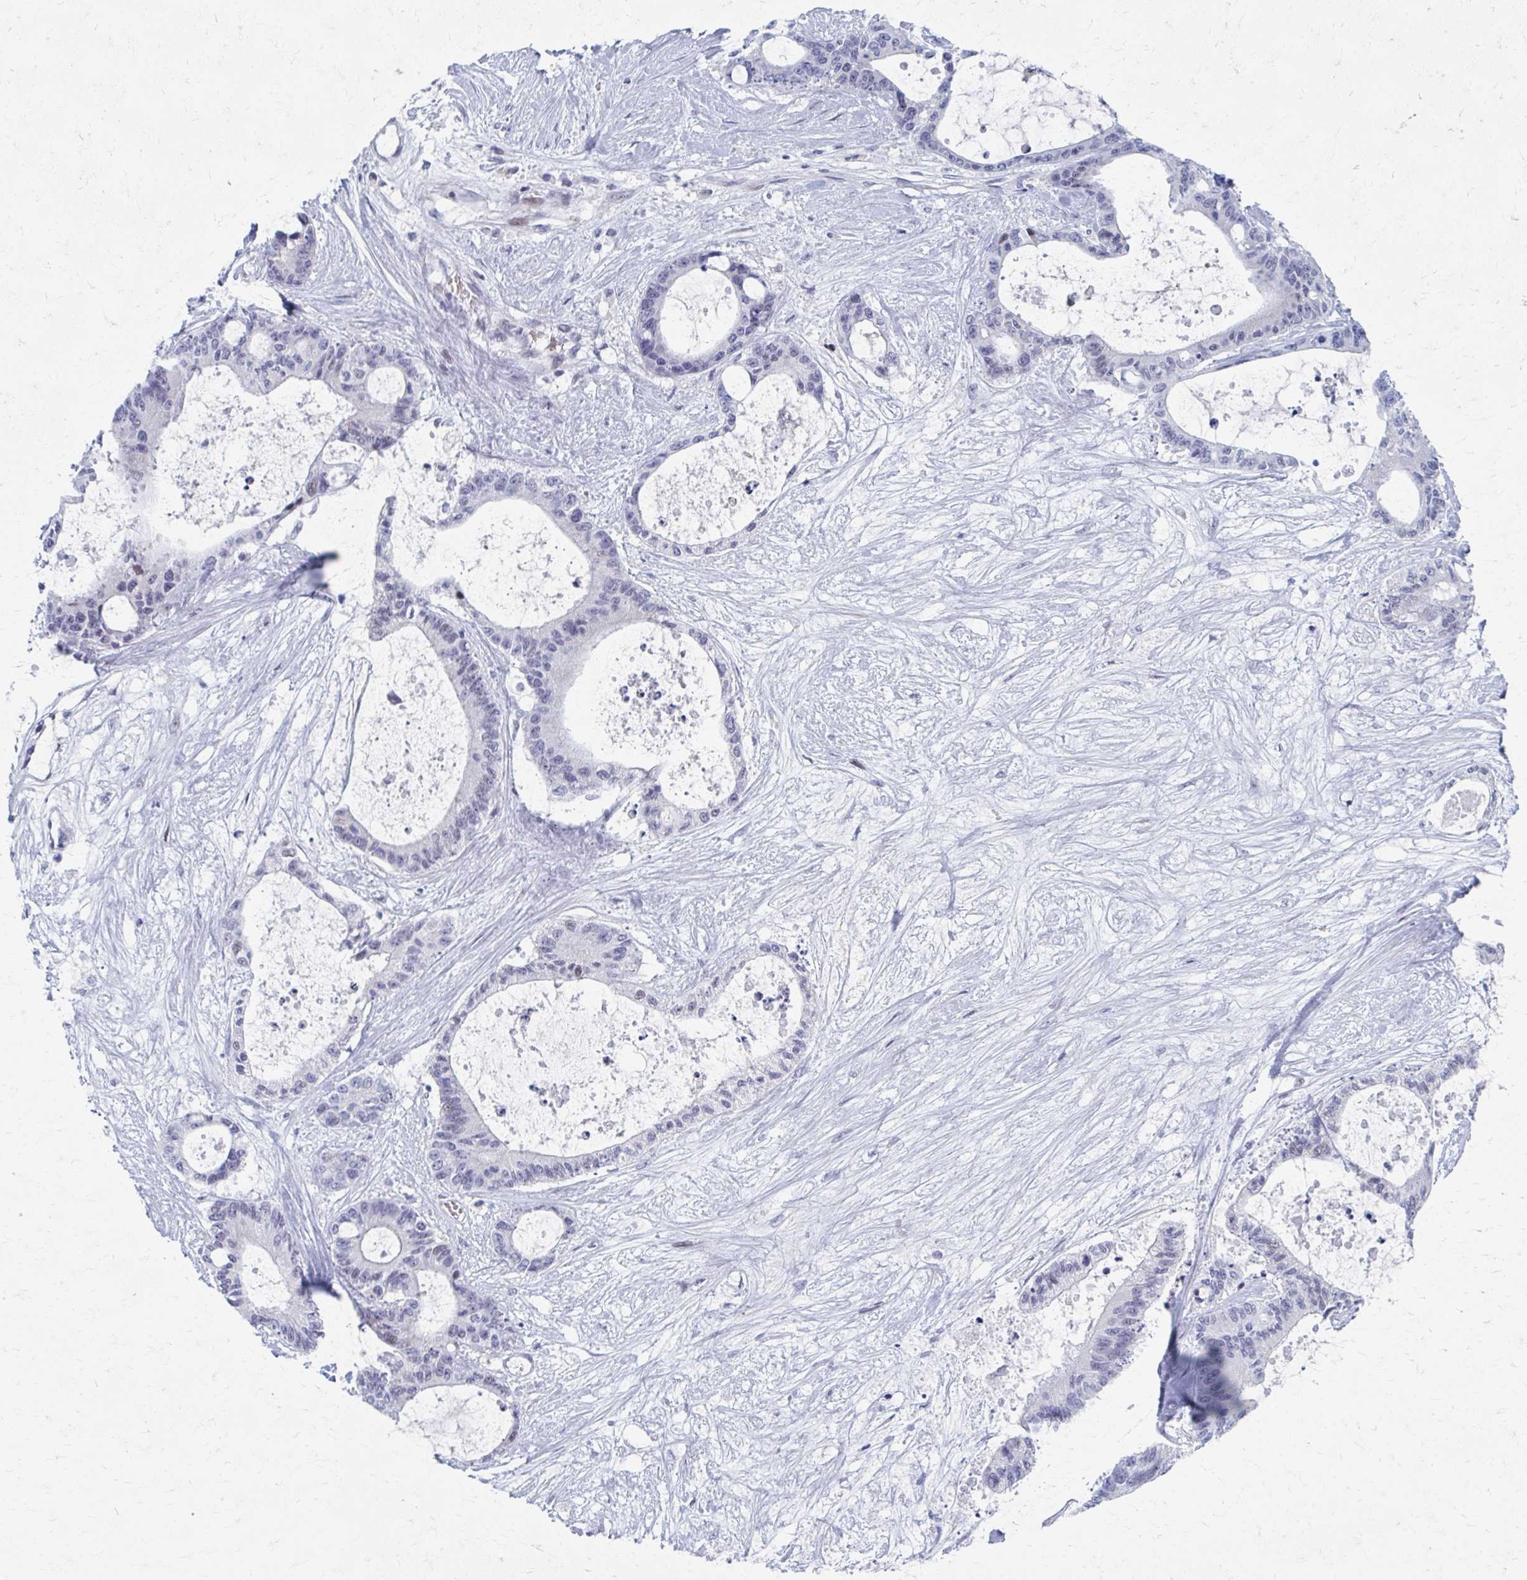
{"staining": {"intensity": "negative", "quantity": "none", "location": "none"}, "tissue": "liver cancer", "cell_type": "Tumor cells", "image_type": "cancer", "snomed": [{"axis": "morphology", "description": "Normal tissue, NOS"}, {"axis": "morphology", "description": "Cholangiocarcinoma"}, {"axis": "topography", "description": "Liver"}, {"axis": "topography", "description": "Peripheral nerve tissue"}], "caption": "An immunohistochemistry (IHC) photomicrograph of liver cholangiocarcinoma is shown. There is no staining in tumor cells of liver cholangiocarcinoma.", "gene": "ABHD16B", "patient": {"sex": "female", "age": 73}}